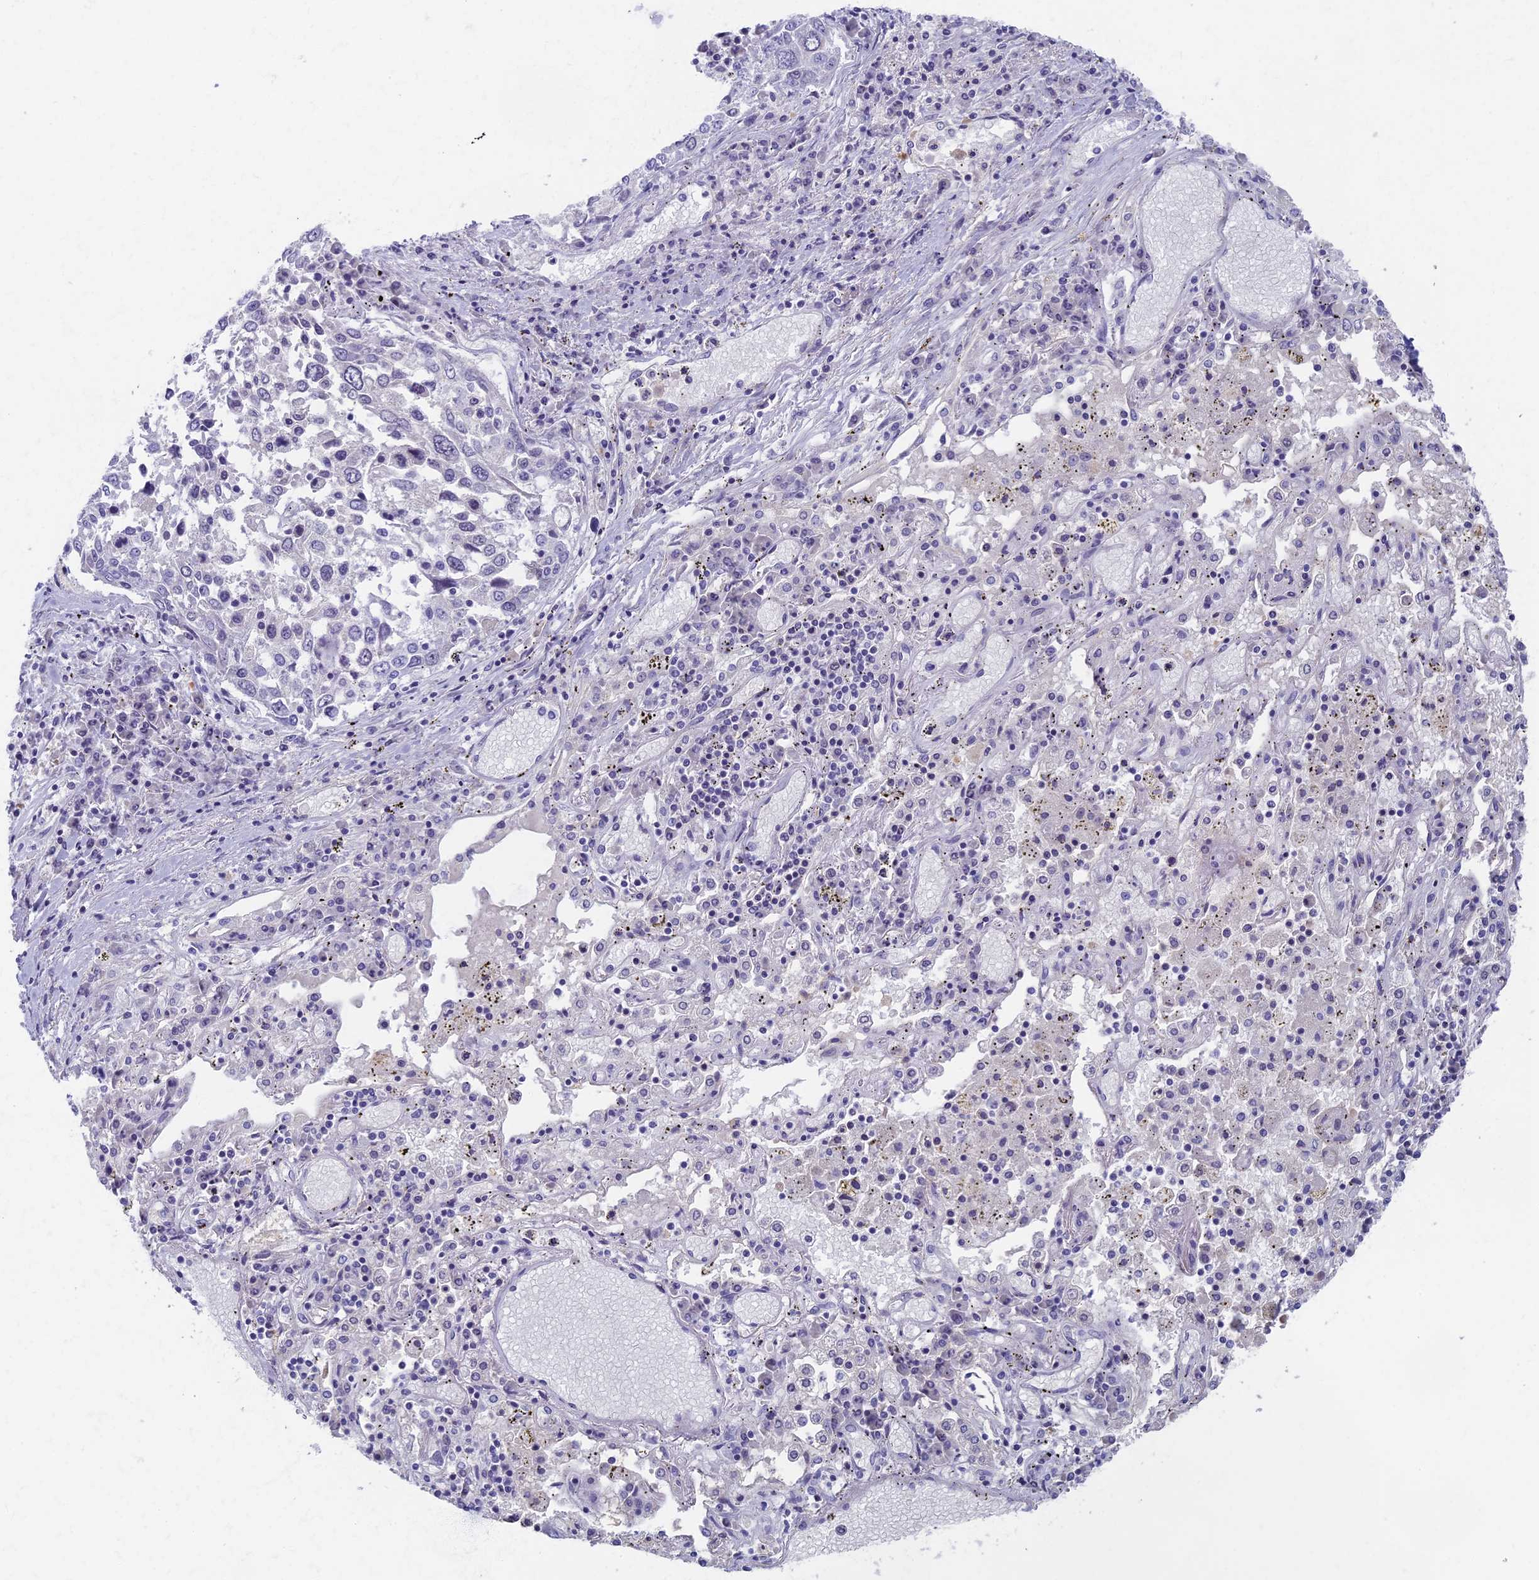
{"staining": {"intensity": "negative", "quantity": "none", "location": "none"}, "tissue": "lung cancer", "cell_type": "Tumor cells", "image_type": "cancer", "snomed": [{"axis": "morphology", "description": "Squamous cell carcinoma, NOS"}, {"axis": "topography", "description": "Lung"}], "caption": "Immunohistochemistry (IHC) of human squamous cell carcinoma (lung) displays no positivity in tumor cells.", "gene": "AP4E1", "patient": {"sex": "male", "age": 65}}